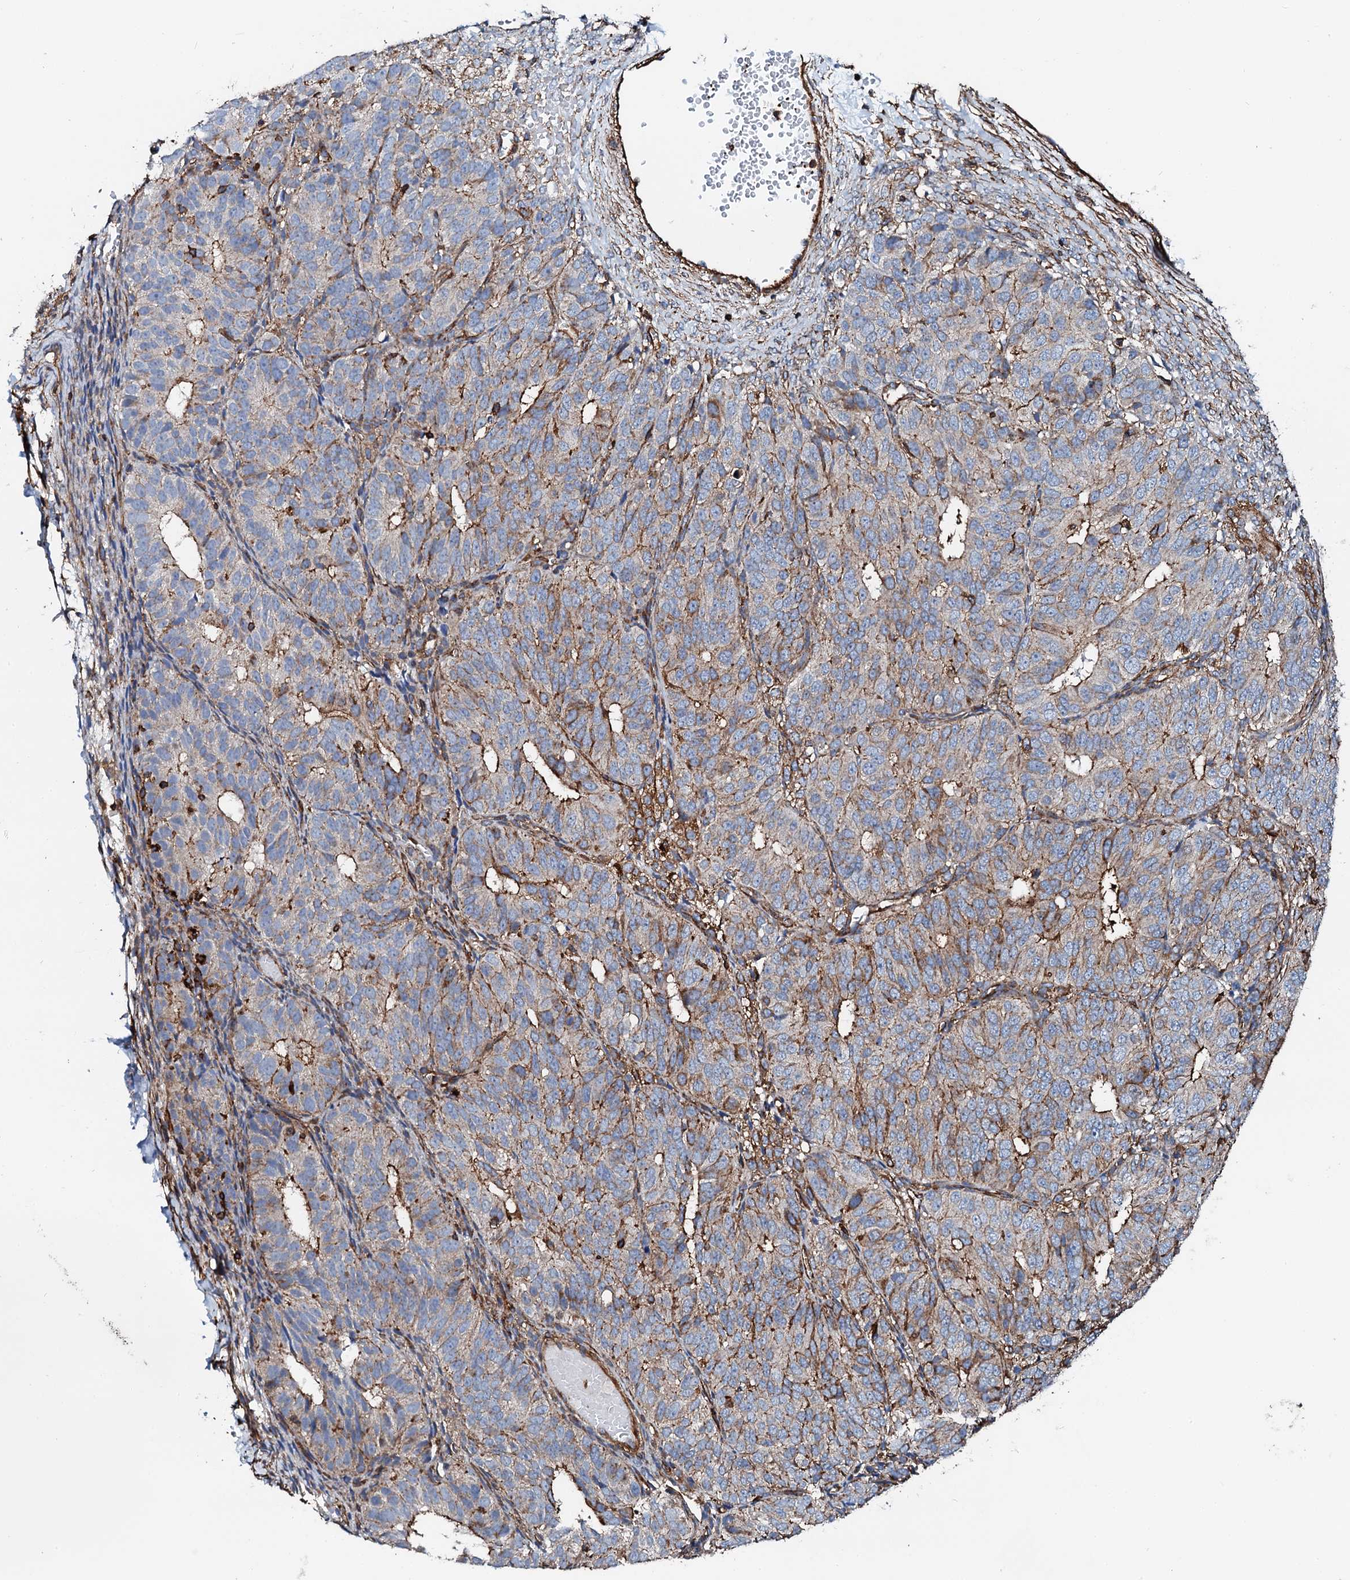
{"staining": {"intensity": "moderate", "quantity": "<25%", "location": "cytoplasmic/membranous"}, "tissue": "ovarian cancer", "cell_type": "Tumor cells", "image_type": "cancer", "snomed": [{"axis": "morphology", "description": "Carcinoma, endometroid"}, {"axis": "topography", "description": "Ovary"}], "caption": "Moderate cytoplasmic/membranous expression for a protein is identified in about <25% of tumor cells of ovarian cancer using immunohistochemistry (IHC).", "gene": "INTS10", "patient": {"sex": "female", "age": 51}}